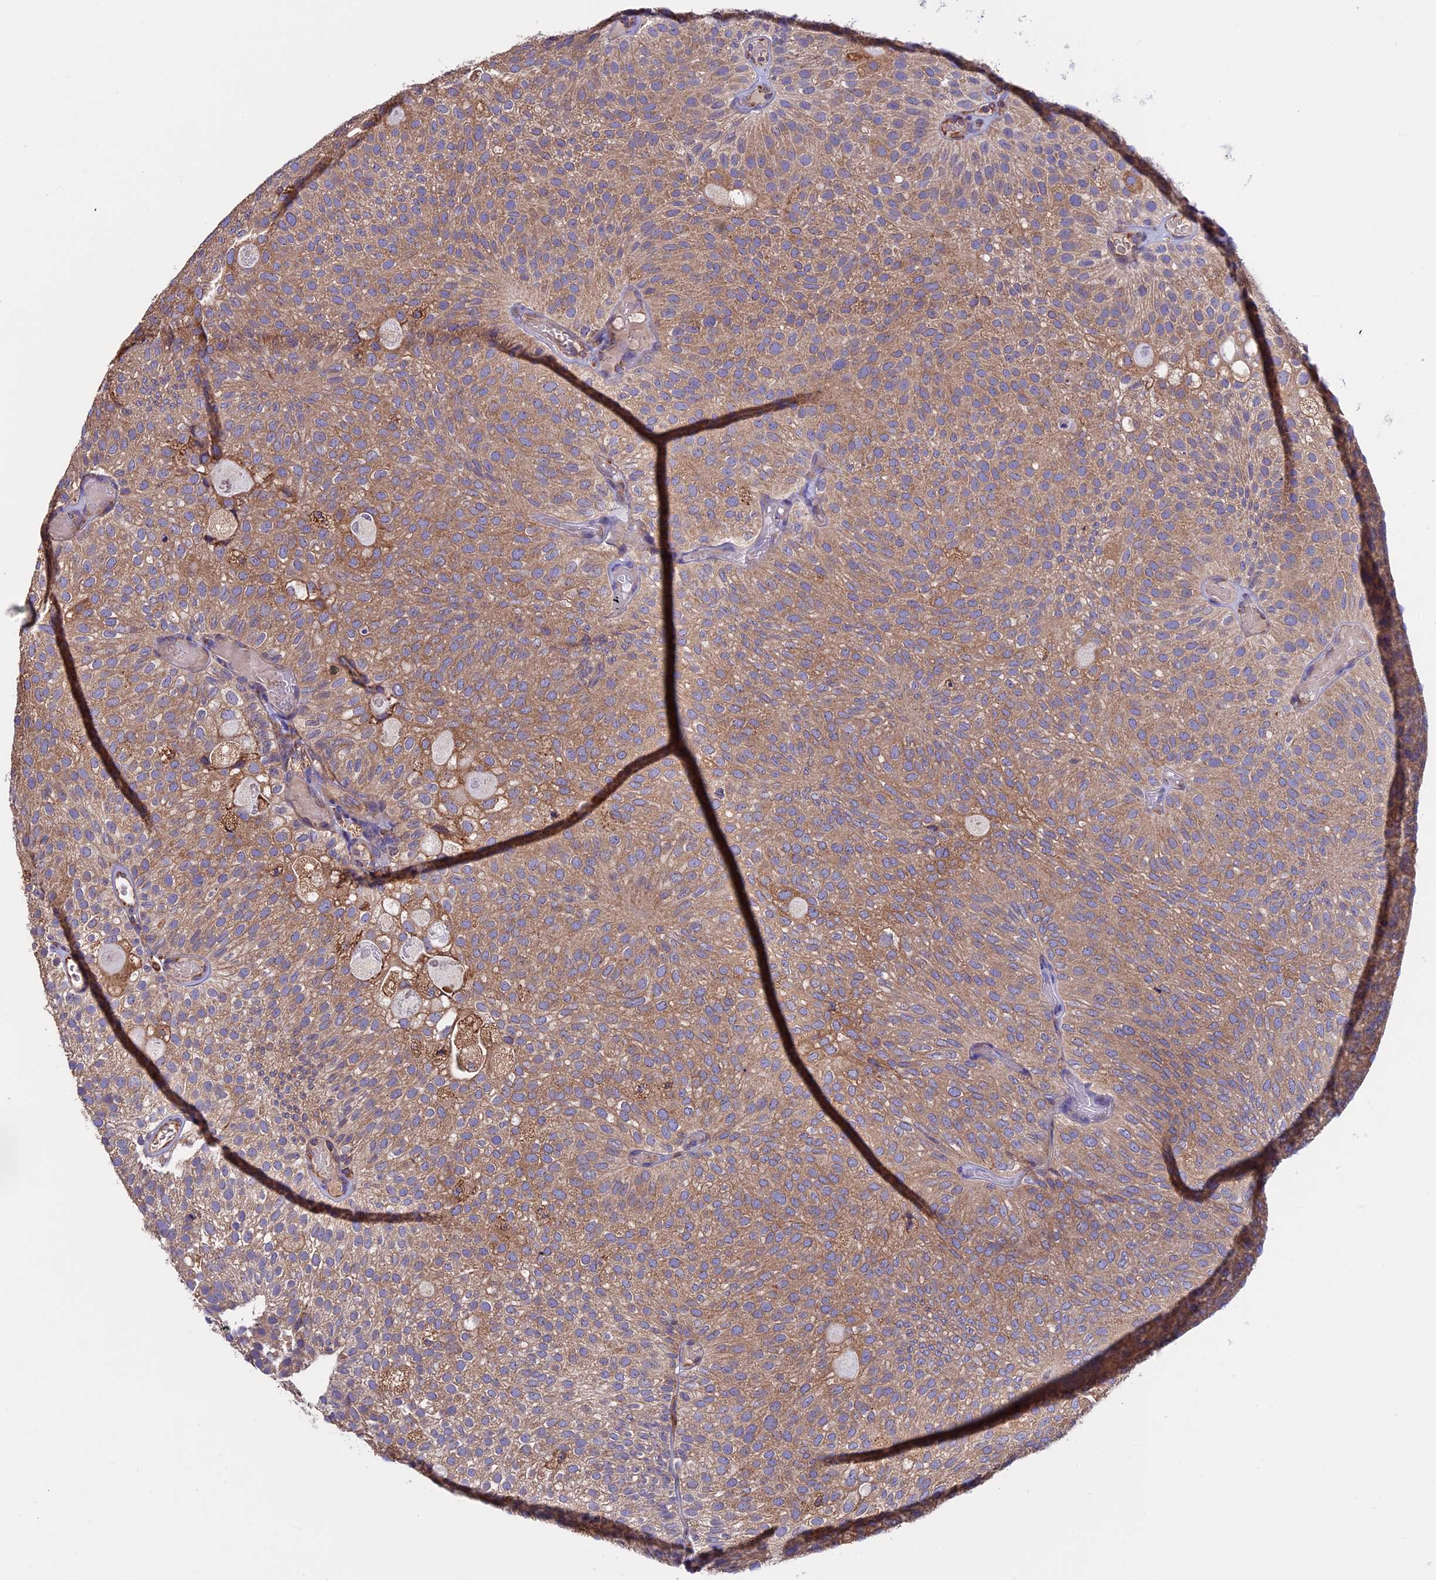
{"staining": {"intensity": "moderate", "quantity": ">75%", "location": "cytoplasmic/membranous"}, "tissue": "urothelial cancer", "cell_type": "Tumor cells", "image_type": "cancer", "snomed": [{"axis": "morphology", "description": "Urothelial carcinoma, Low grade"}, {"axis": "topography", "description": "Urinary bladder"}], "caption": "Immunohistochemical staining of low-grade urothelial carcinoma demonstrates moderate cytoplasmic/membranous protein positivity in about >75% of tumor cells. (IHC, brightfield microscopy, high magnification).", "gene": "BTBD3", "patient": {"sex": "male", "age": 78}}